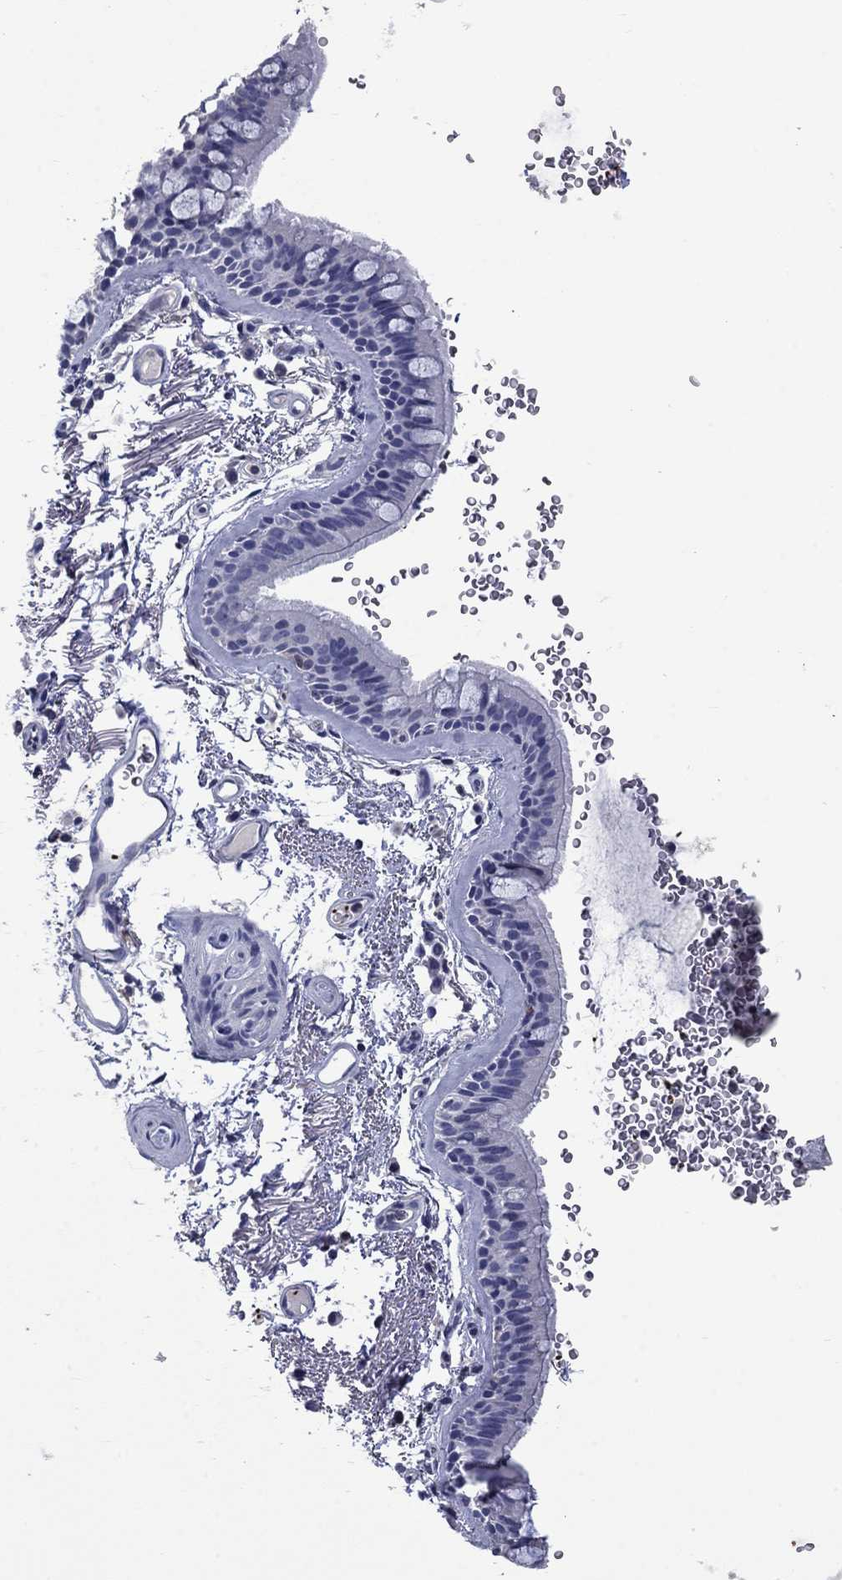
{"staining": {"intensity": "negative", "quantity": "none", "location": "none"}, "tissue": "bronchus", "cell_type": "Respiratory epithelial cells", "image_type": "normal", "snomed": [{"axis": "morphology", "description": "Normal tissue, NOS"}, {"axis": "topography", "description": "Lymph node"}, {"axis": "topography", "description": "Bronchus"}], "caption": "Immunohistochemistry (IHC) histopathology image of benign human bronchus stained for a protein (brown), which reveals no positivity in respiratory epithelial cells.", "gene": "PLEK", "patient": {"sex": "female", "age": 70}}